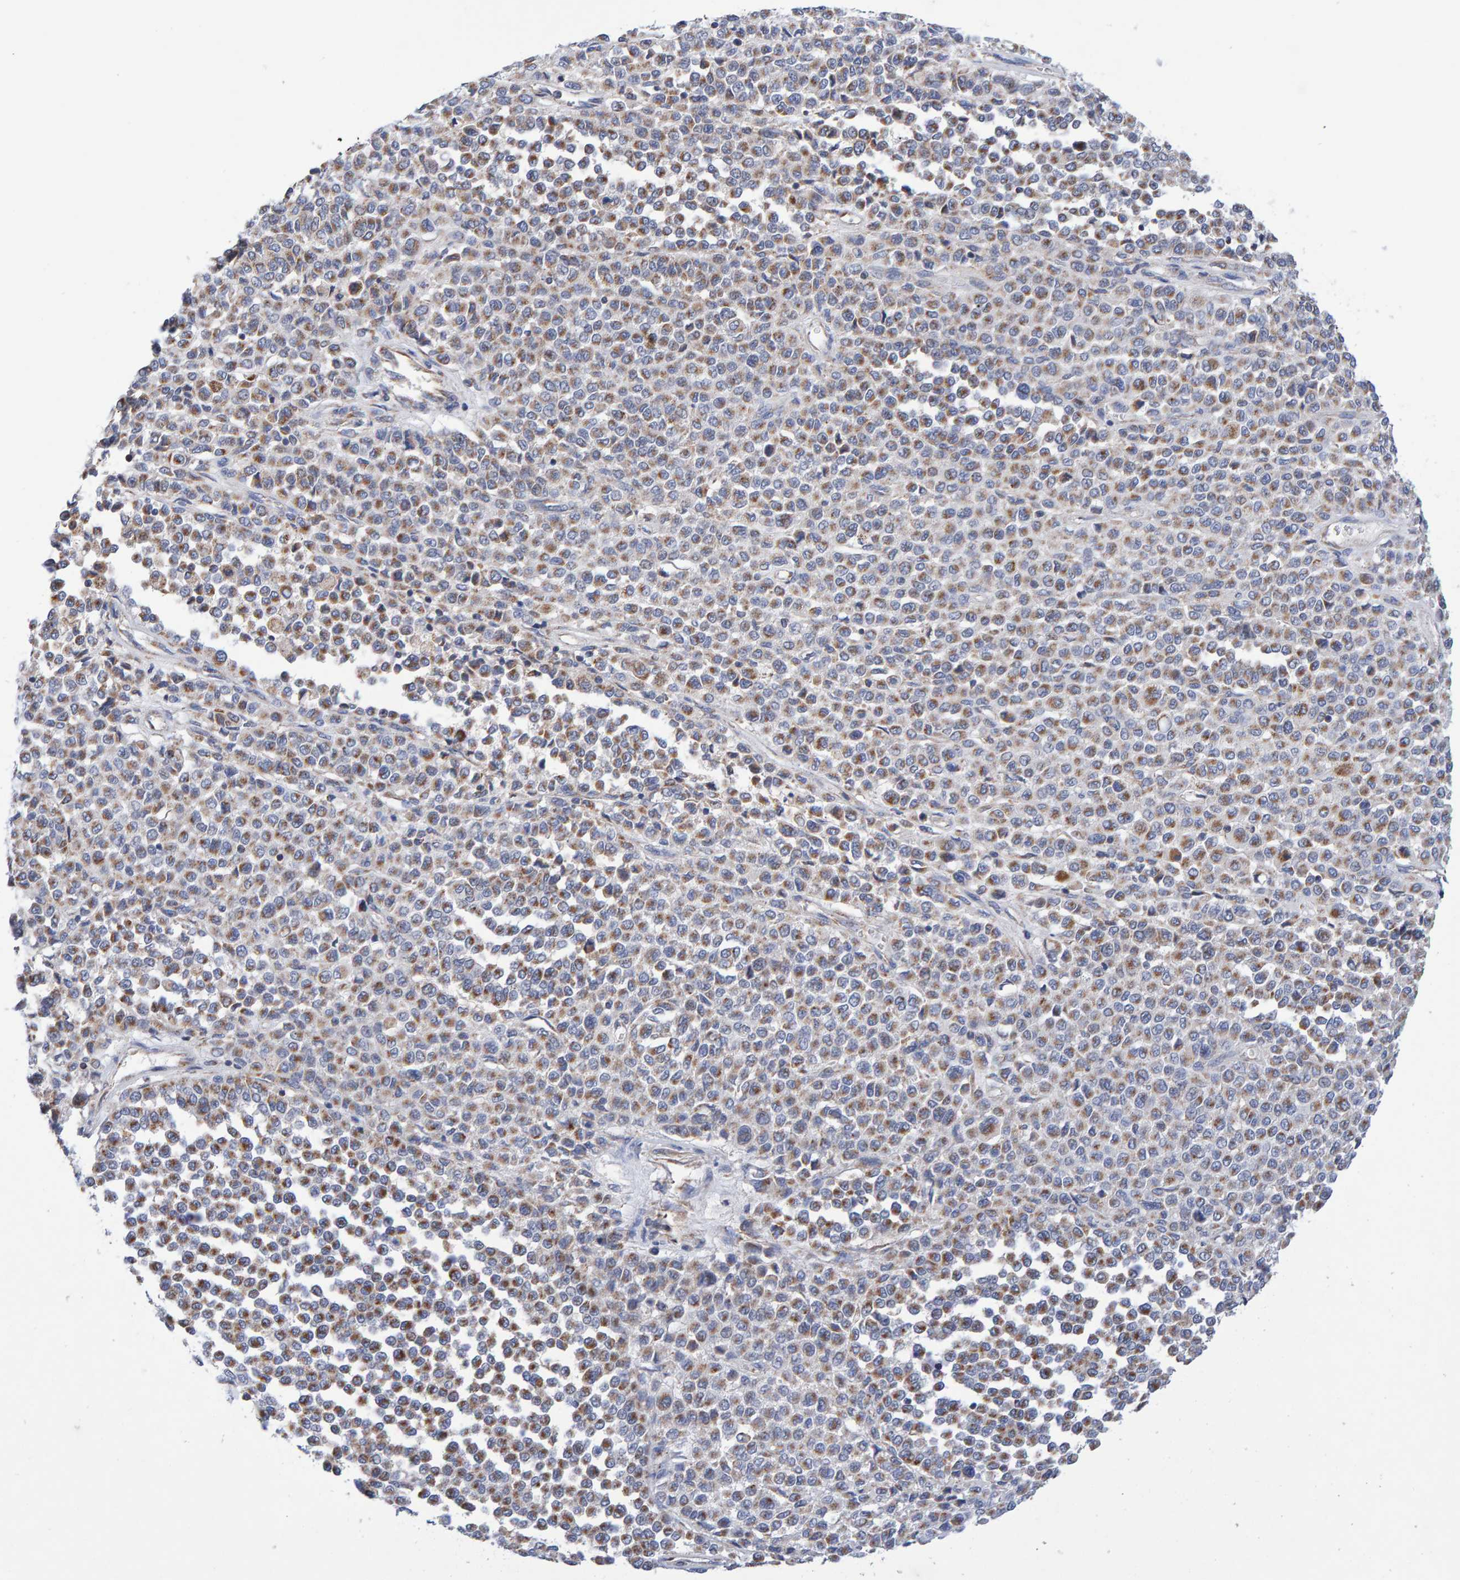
{"staining": {"intensity": "moderate", "quantity": "25%-75%", "location": "cytoplasmic/membranous"}, "tissue": "melanoma", "cell_type": "Tumor cells", "image_type": "cancer", "snomed": [{"axis": "morphology", "description": "Malignant melanoma, Metastatic site"}, {"axis": "topography", "description": "Pancreas"}], "caption": "Immunohistochemical staining of human melanoma exhibits moderate cytoplasmic/membranous protein positivity in approximately 25%-75% of tumor cells.", "gene": "EFR3A", "patient": {"sex": "female", "age": 30}}